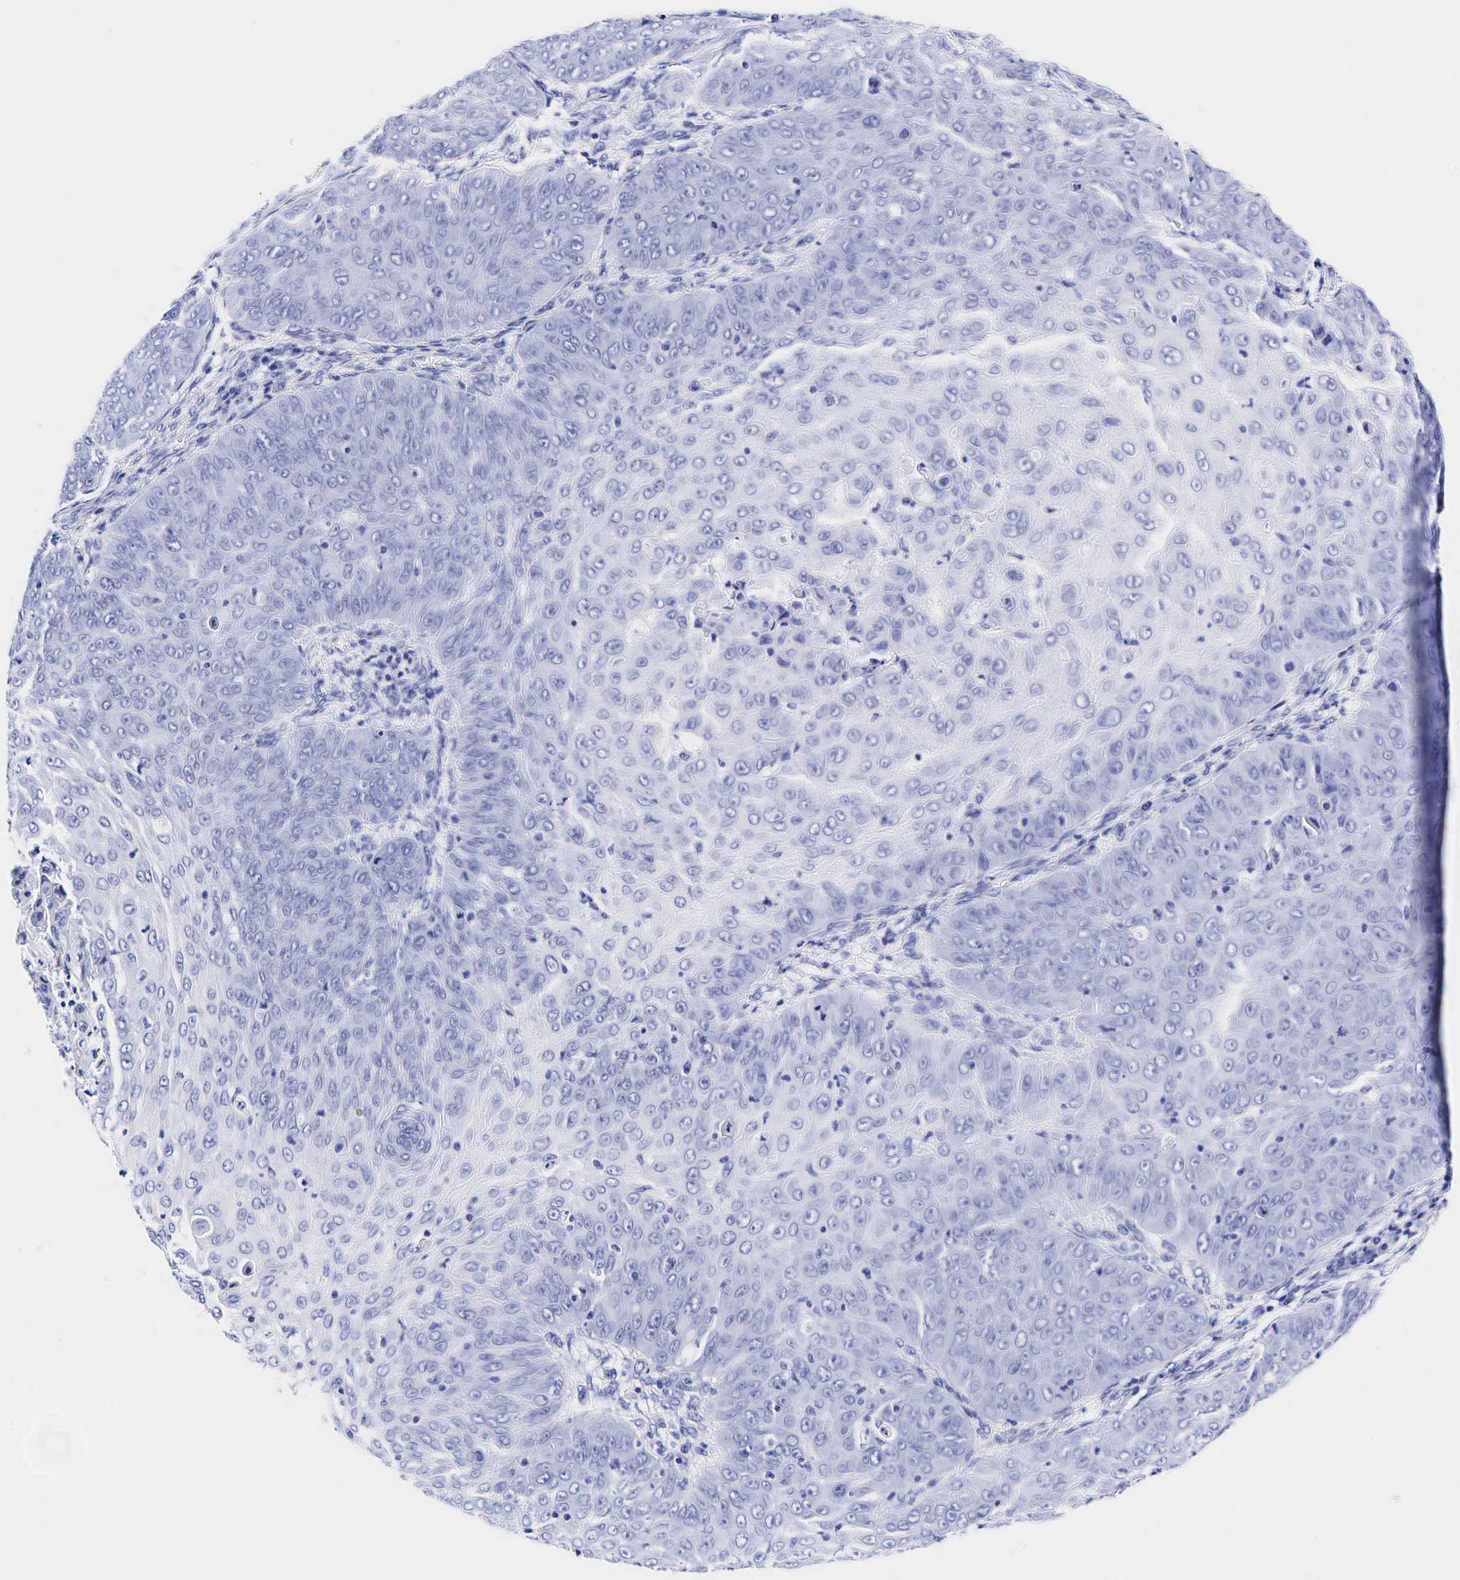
{"staining": {"intensity": "negative", "quantity": "none", "location": "none"}, "tissue": "skin cancer", "cell_type": "Tumor cells", "image_type": "cancer", "snomed": [{"axis": "morphology", "description": "Squamous cell carcinoma, NOS"}, {"axis": "topography", "description": "Skin"}], "caption": "Skin cancer stained for a protein using immunohistochemistry (IHC) displays no positivity tumor cells.", "gene": "GAST", "patient": {"sex": "male", "age": 82}}